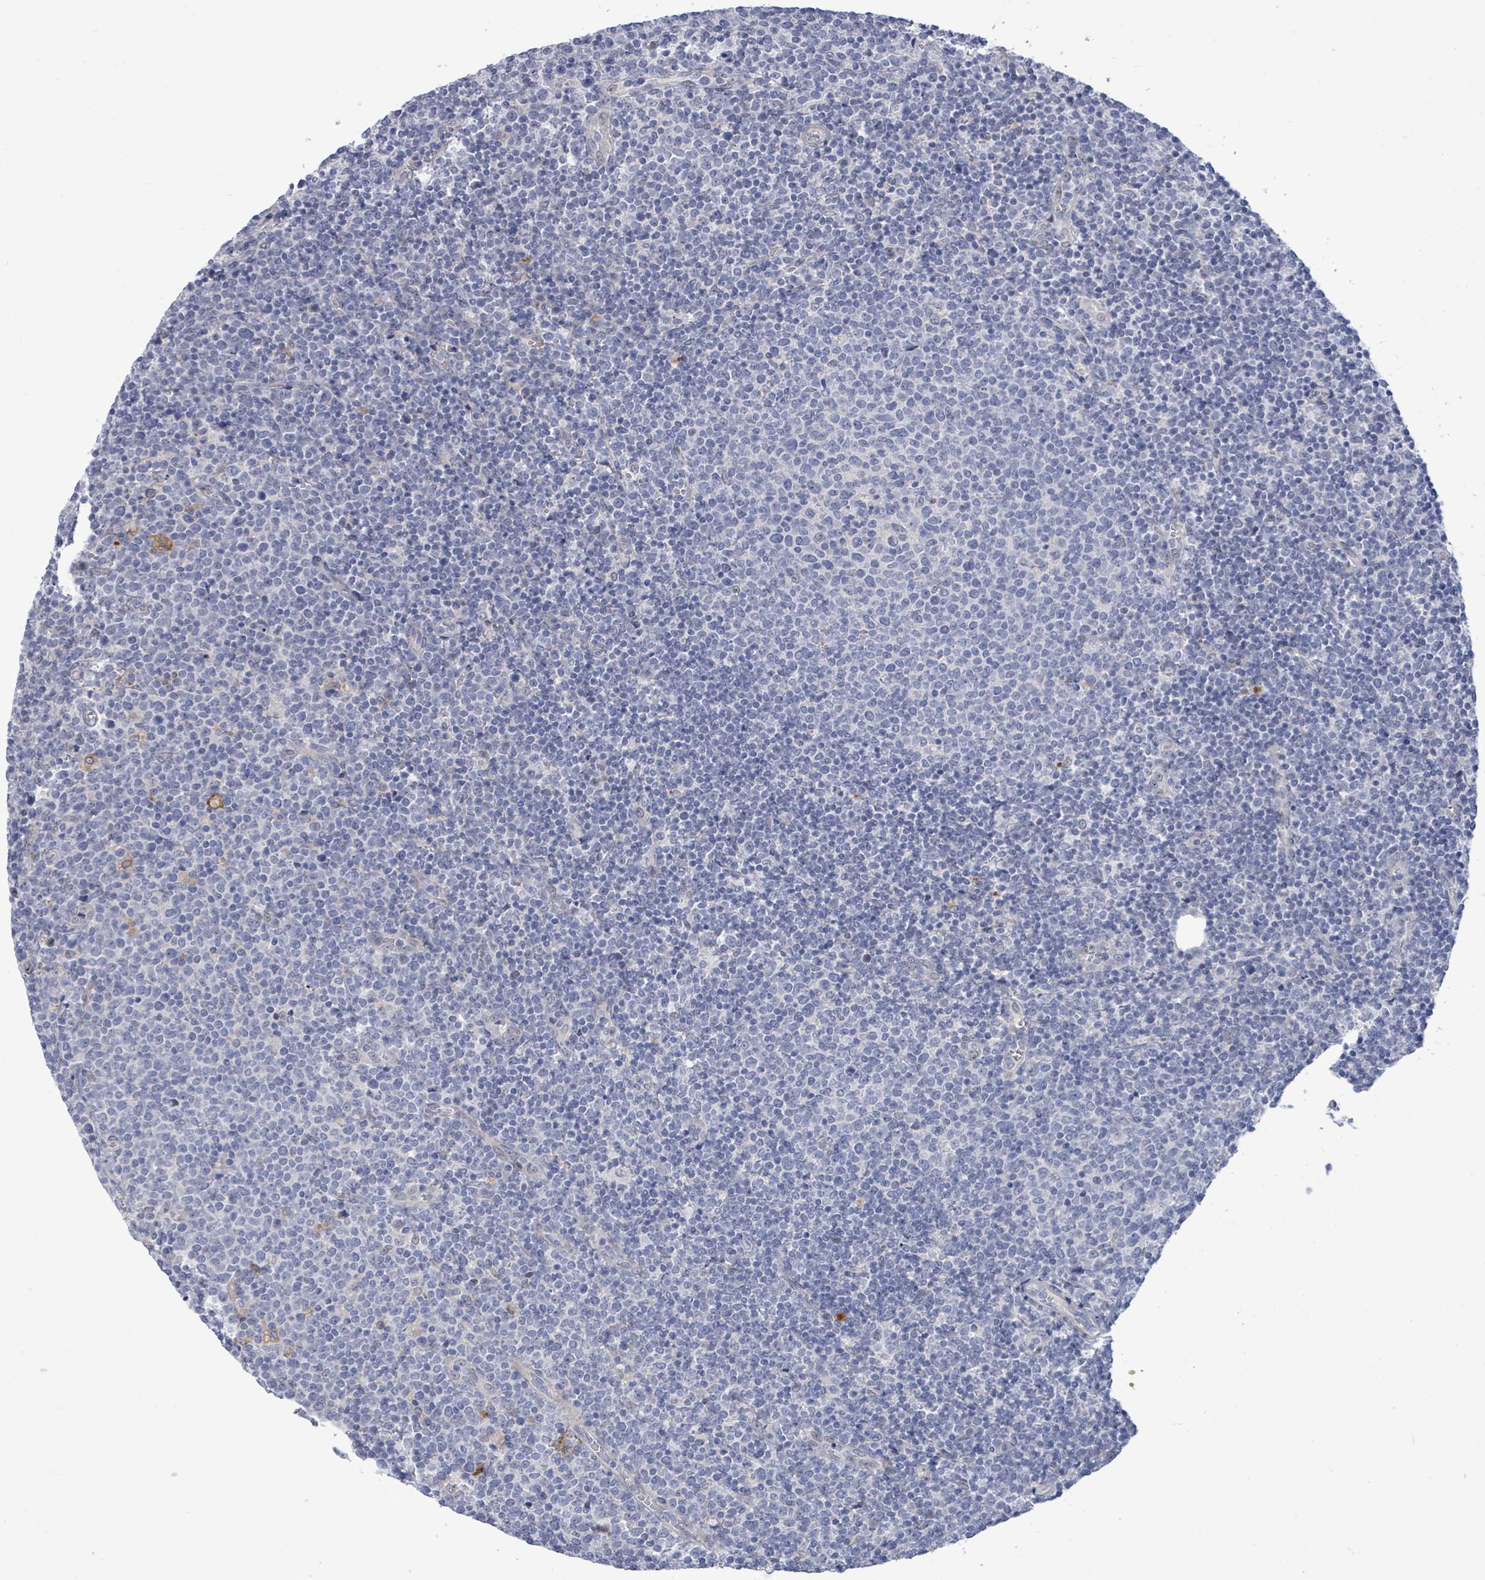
{"staining": {"intensity": "negative", "quantity": "none", "location": "none"}, "tissue": "lymphoma", "cell_type": "Tumor cells", "image_type": "cancer", "snomed": [{"axis": "morphology", "description": "Malignant lymphoma, non-Hodgkin's type, High grade"}, {"axis": "topography", "description": "Lymph node"}], "caption": "Immunohistochemistry (IHC) micrograph of neoplastic tissue: human lymphoma stained with DAB (3,3'-diaminobenzidine) exhibits no significant protein positivity in tumor cells.", "gene": "CT45A5", "patient": {"sex": "male", "age": 61}}